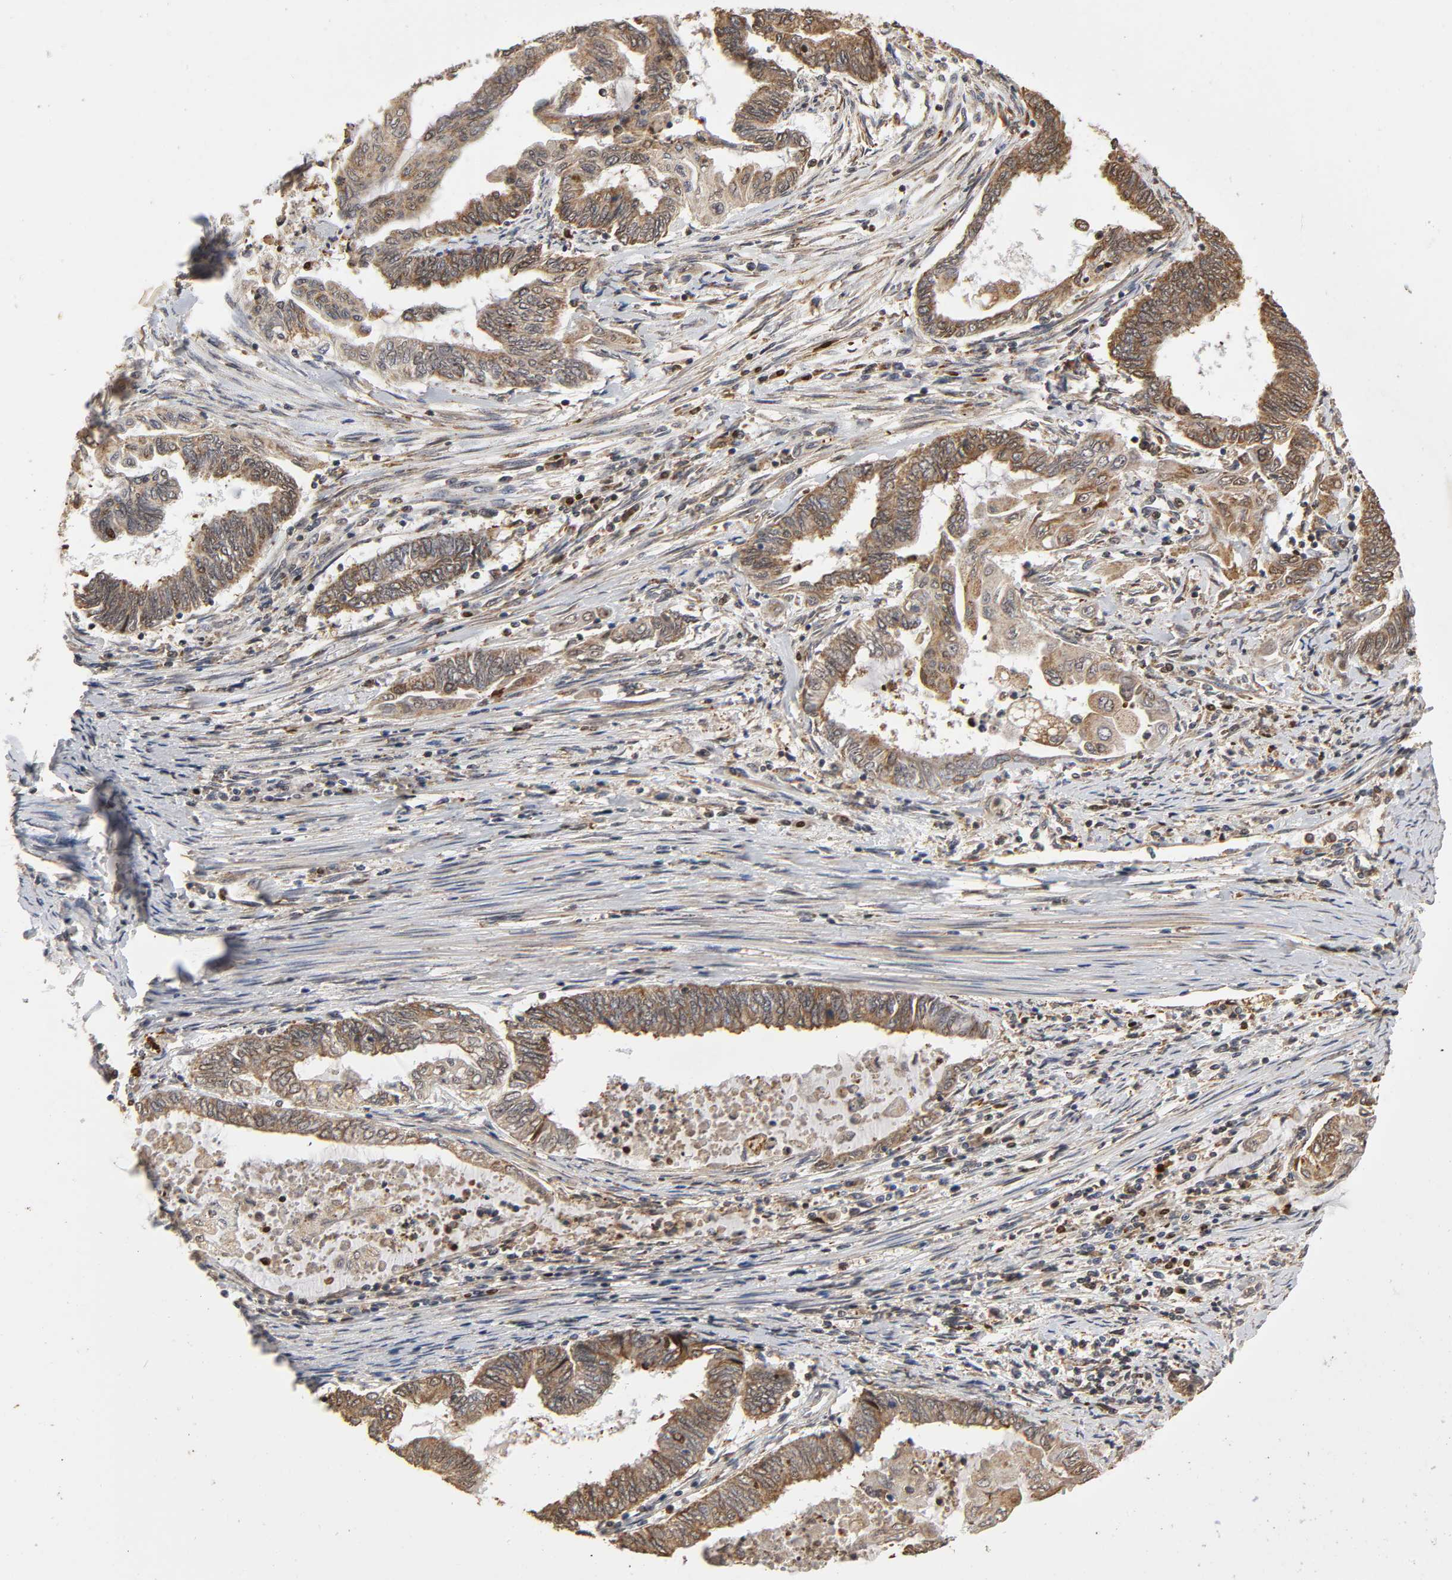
{"staining": {"intensity": "moderate", "quantity": ">75%", "location": "cytoplasmic/membranous"}, "tissue": "endometrial cancer", "cell_type": "Tumor cells", "image_type": "cancer", "snomed": [{"axis": "morphology", "description": "Adenocarcinoma, NOS"}, {"axis": "topography", "description": "Uterus"}, {"axis": "topography", "description": "Endometrium"}], "caption": "Brown immunohistochemical staining in human adenocarcinoma (endometrial) demonstrates moderate cytoplasmic/membranous staining in approximately >75% of tumor cells.", "gene": "RNF122", "patient": {"sex": "female", "age": 70}}